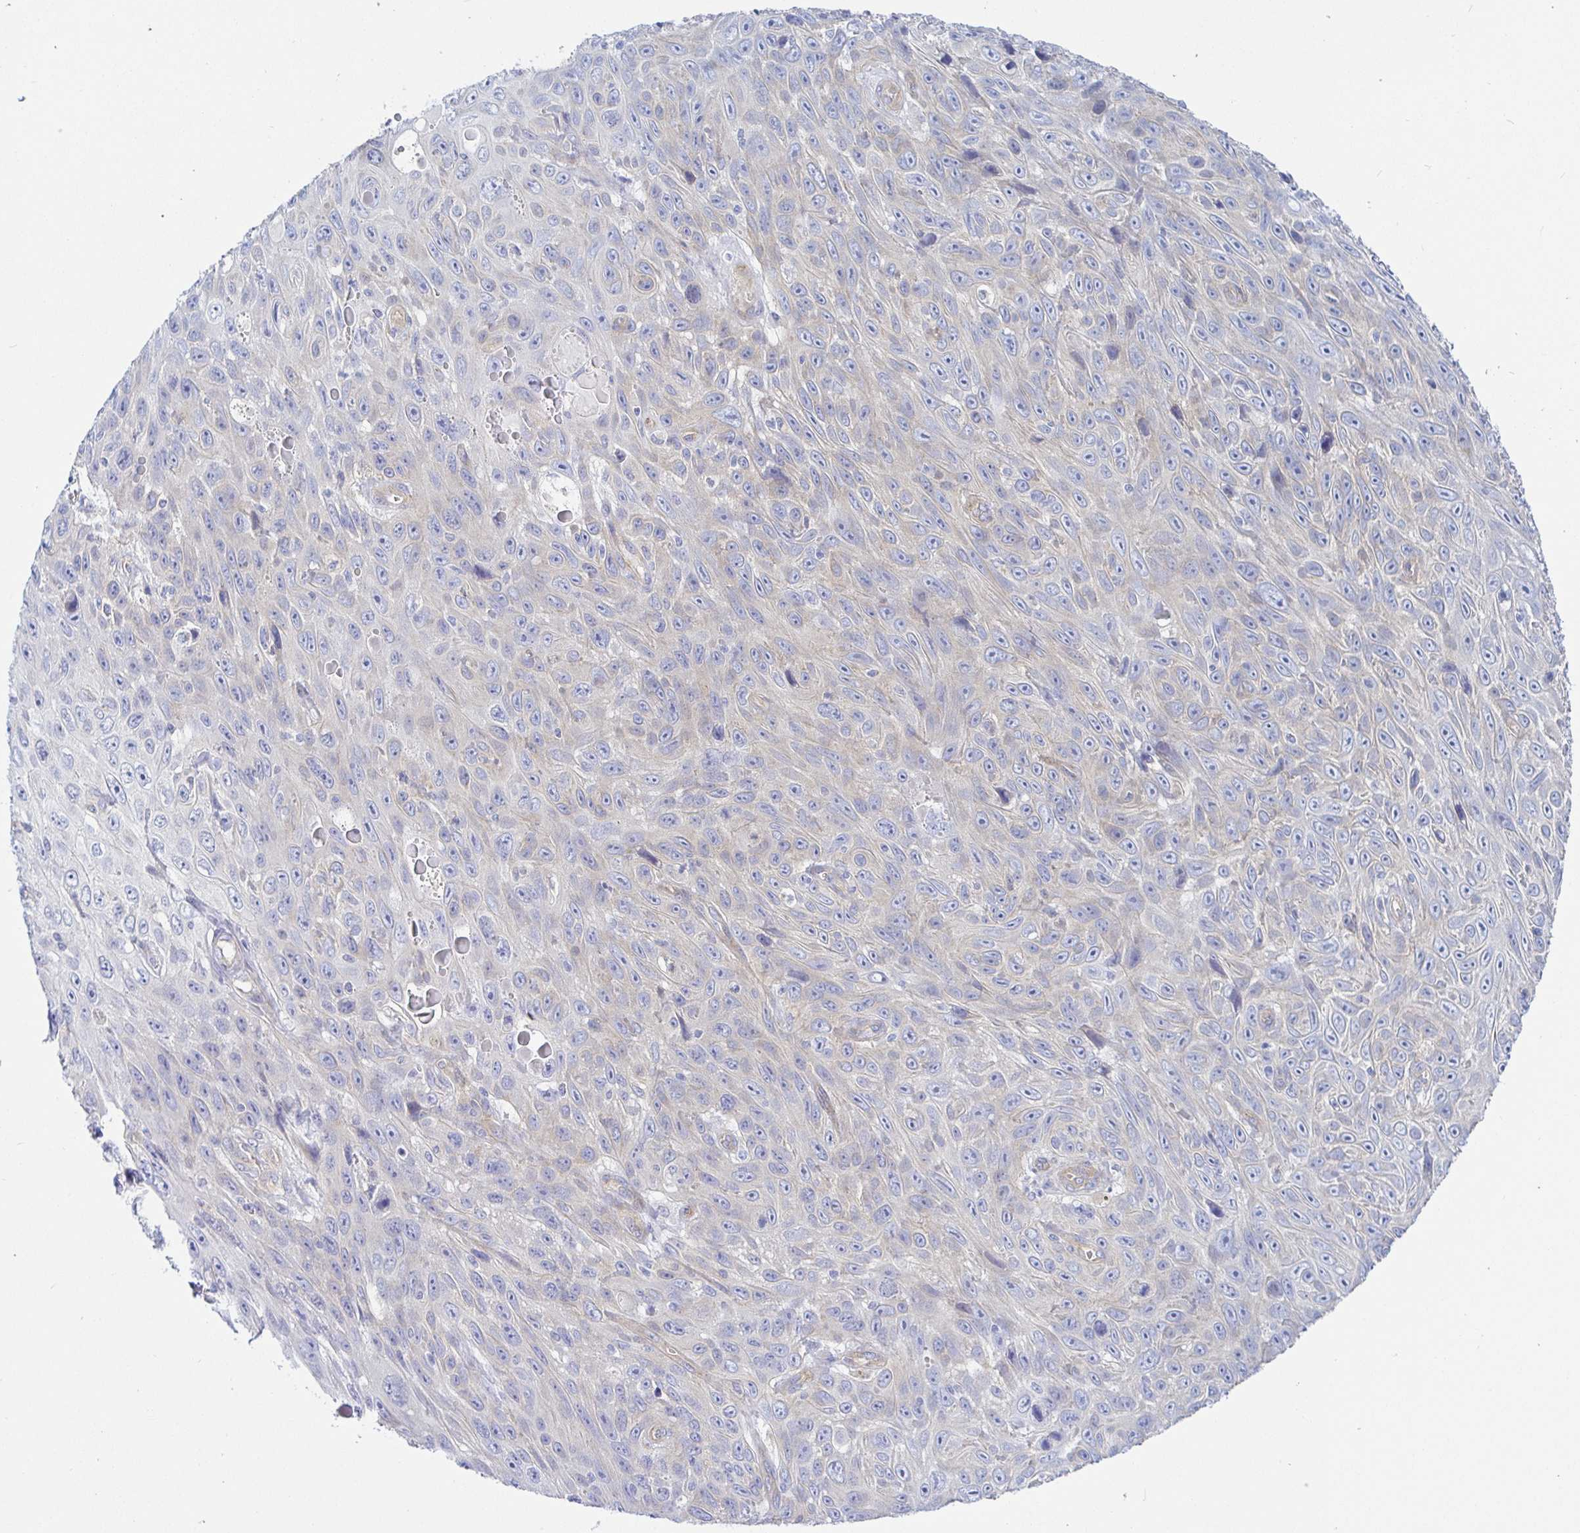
{"staining": {"intensity": "negative", "quantity": "none", "location": "none"}, "tissue": "skin cancer", "cell_type": "Tumor cells", "image_type": "cancer", "snomed": [{"axis": "morphology", "description": "Squamous cell carcinoma, NOS"}, {"axis": "topography", "description": "Skin"}], "caption": "This is a image of IHC staining of skin squamous cell carcinoma, which shows no expression in tumor cells. (Brightfield microscopy of DAB (3,3'-diaminobenzidine) immunohistochemistry (IHC) at high magnification).", "gene": "ARL4D", "patient": {"sex": "male", "age": 82}}